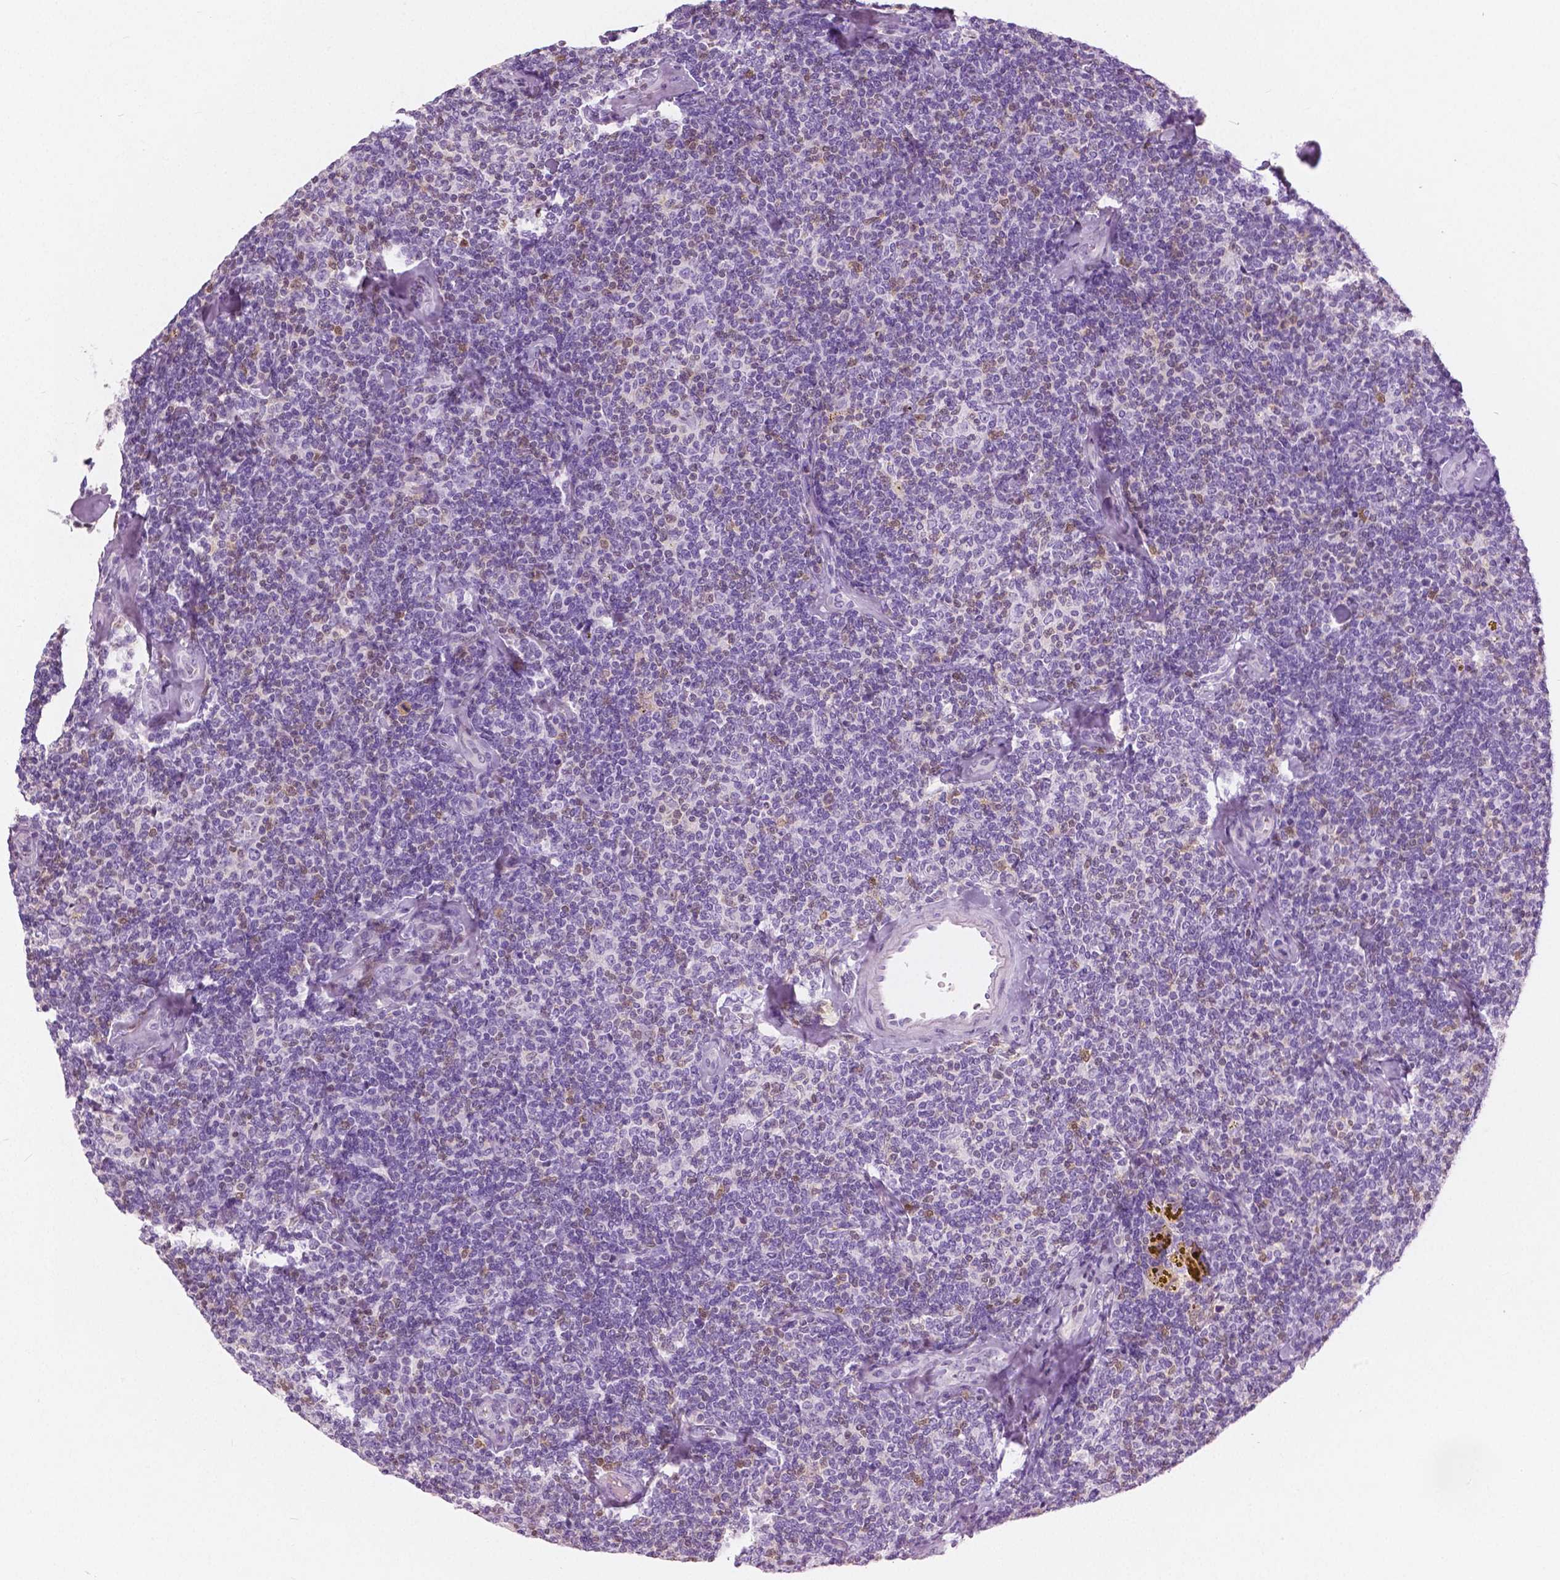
{"staining": {"intensity": "negative", "quantity": "none", "location": "none"}, "tissue": "lymphoma", "cell_type": "Tumor cells", "image_type": "cancer", "snomed": [{"axis": "morphology", "description": "Malignant lymphoma, non-Hodgkin's type, Low grade"}, {"axis": "topography", "description": "Lymph node"}], "caption": "Tumor cells show no significant protein staining in malignant lymphoma, non-Hodgkin's type (low-grade).", "gene": "GALM", "patient": {"sex": "female", "age": 56}}